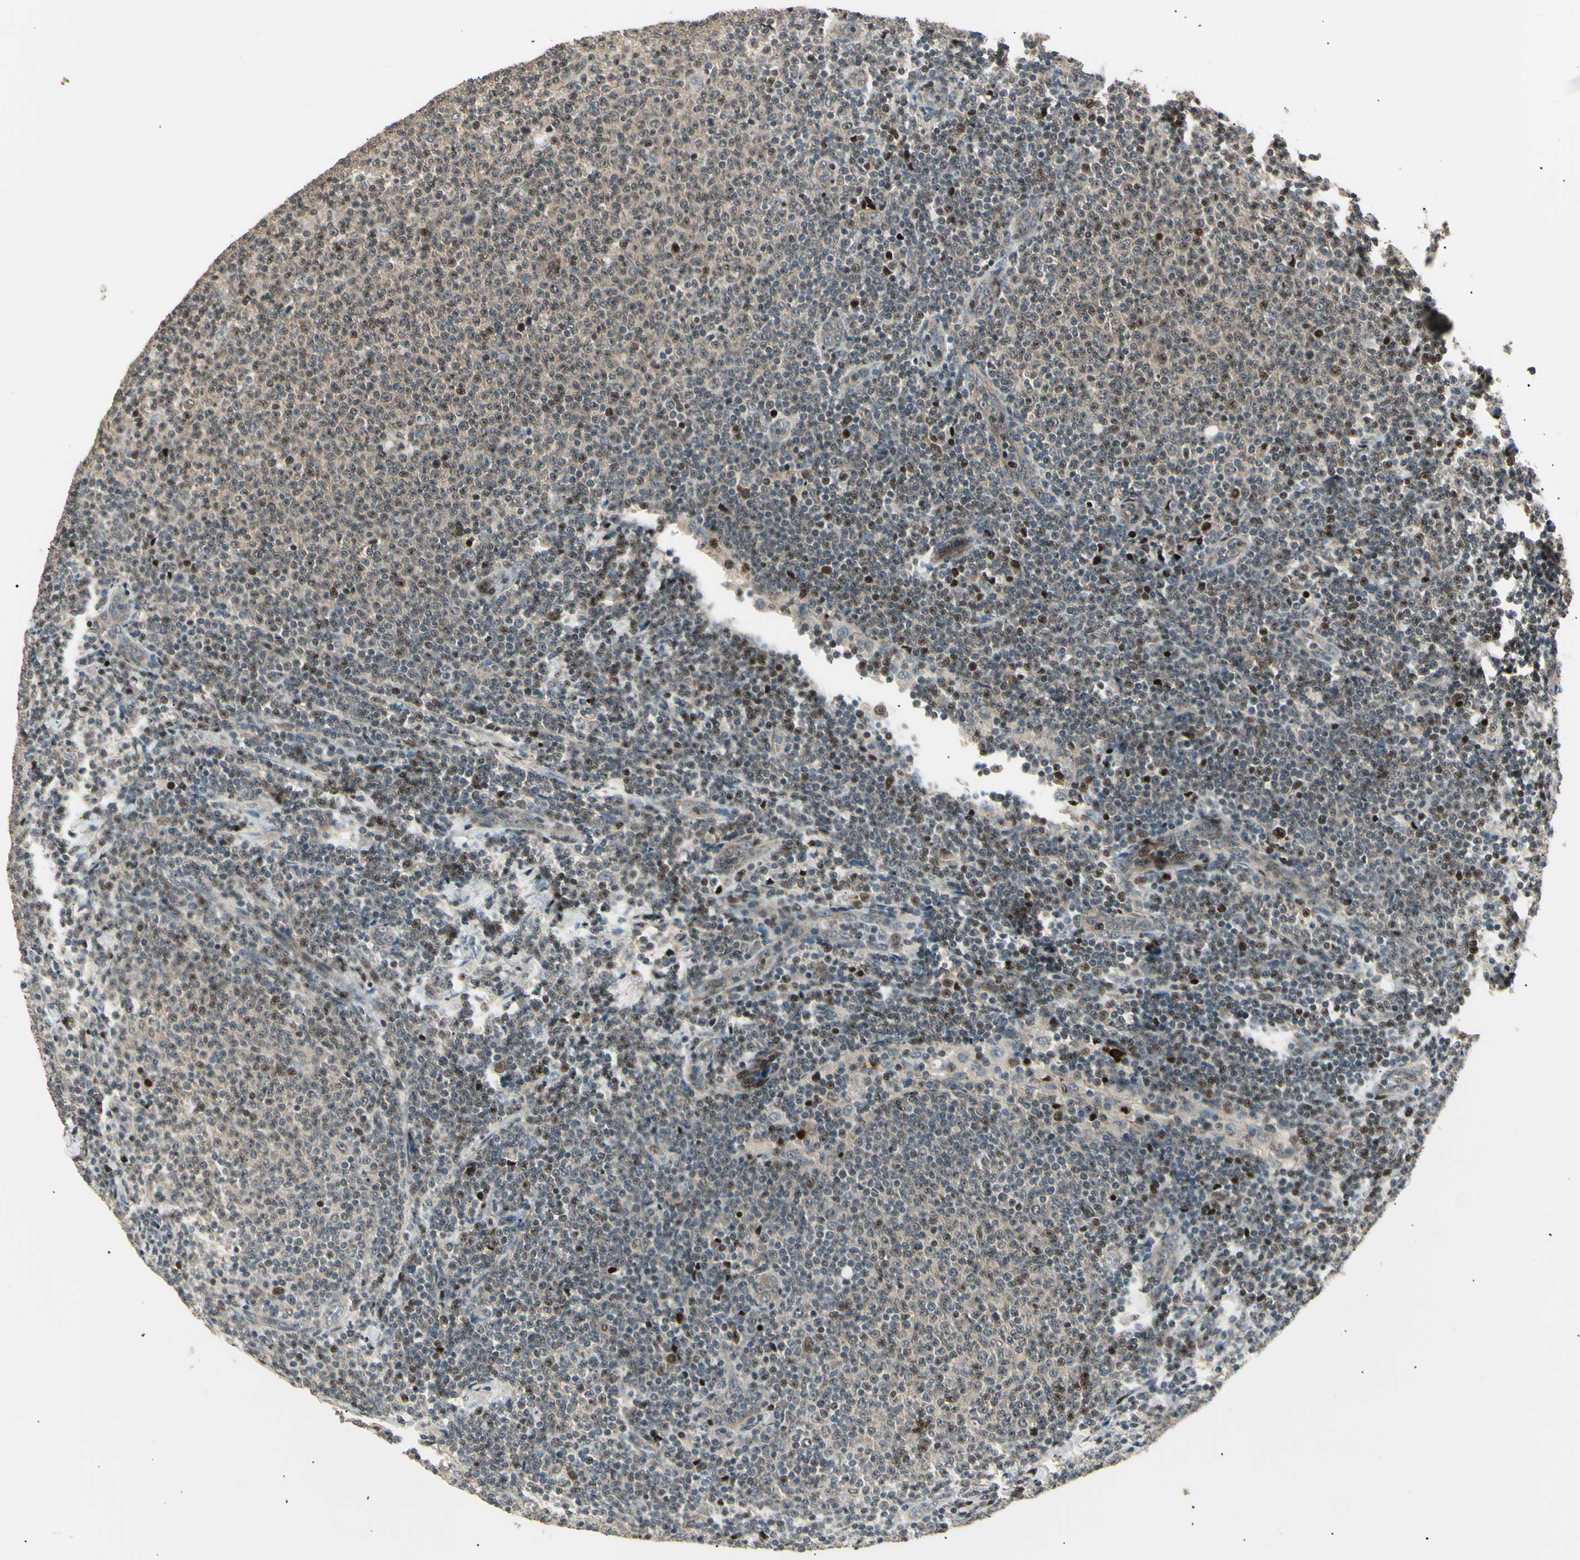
{"staining": {"intensity": "moderate", "quantity": "<25%", "location": "cytoplasmic/membranous,nuclear"}, "tissue": "lymphoma", "cell_type": "Tumor cells", "image_type": "cancer", "snomed": [{"axis": "morphology", "description": "Malignant lymphoma, non-Hodgkin's type, Low grade"}, {"axis": "topography", "description": "Lymph node"}], "caption": "Moderate cytoplasmic/membranous and nuclear positivity is present in about <25% of tumor cells in lymphoma.", "gene": "NUAK2", "patient": {"sex": "male", "age": 66}}